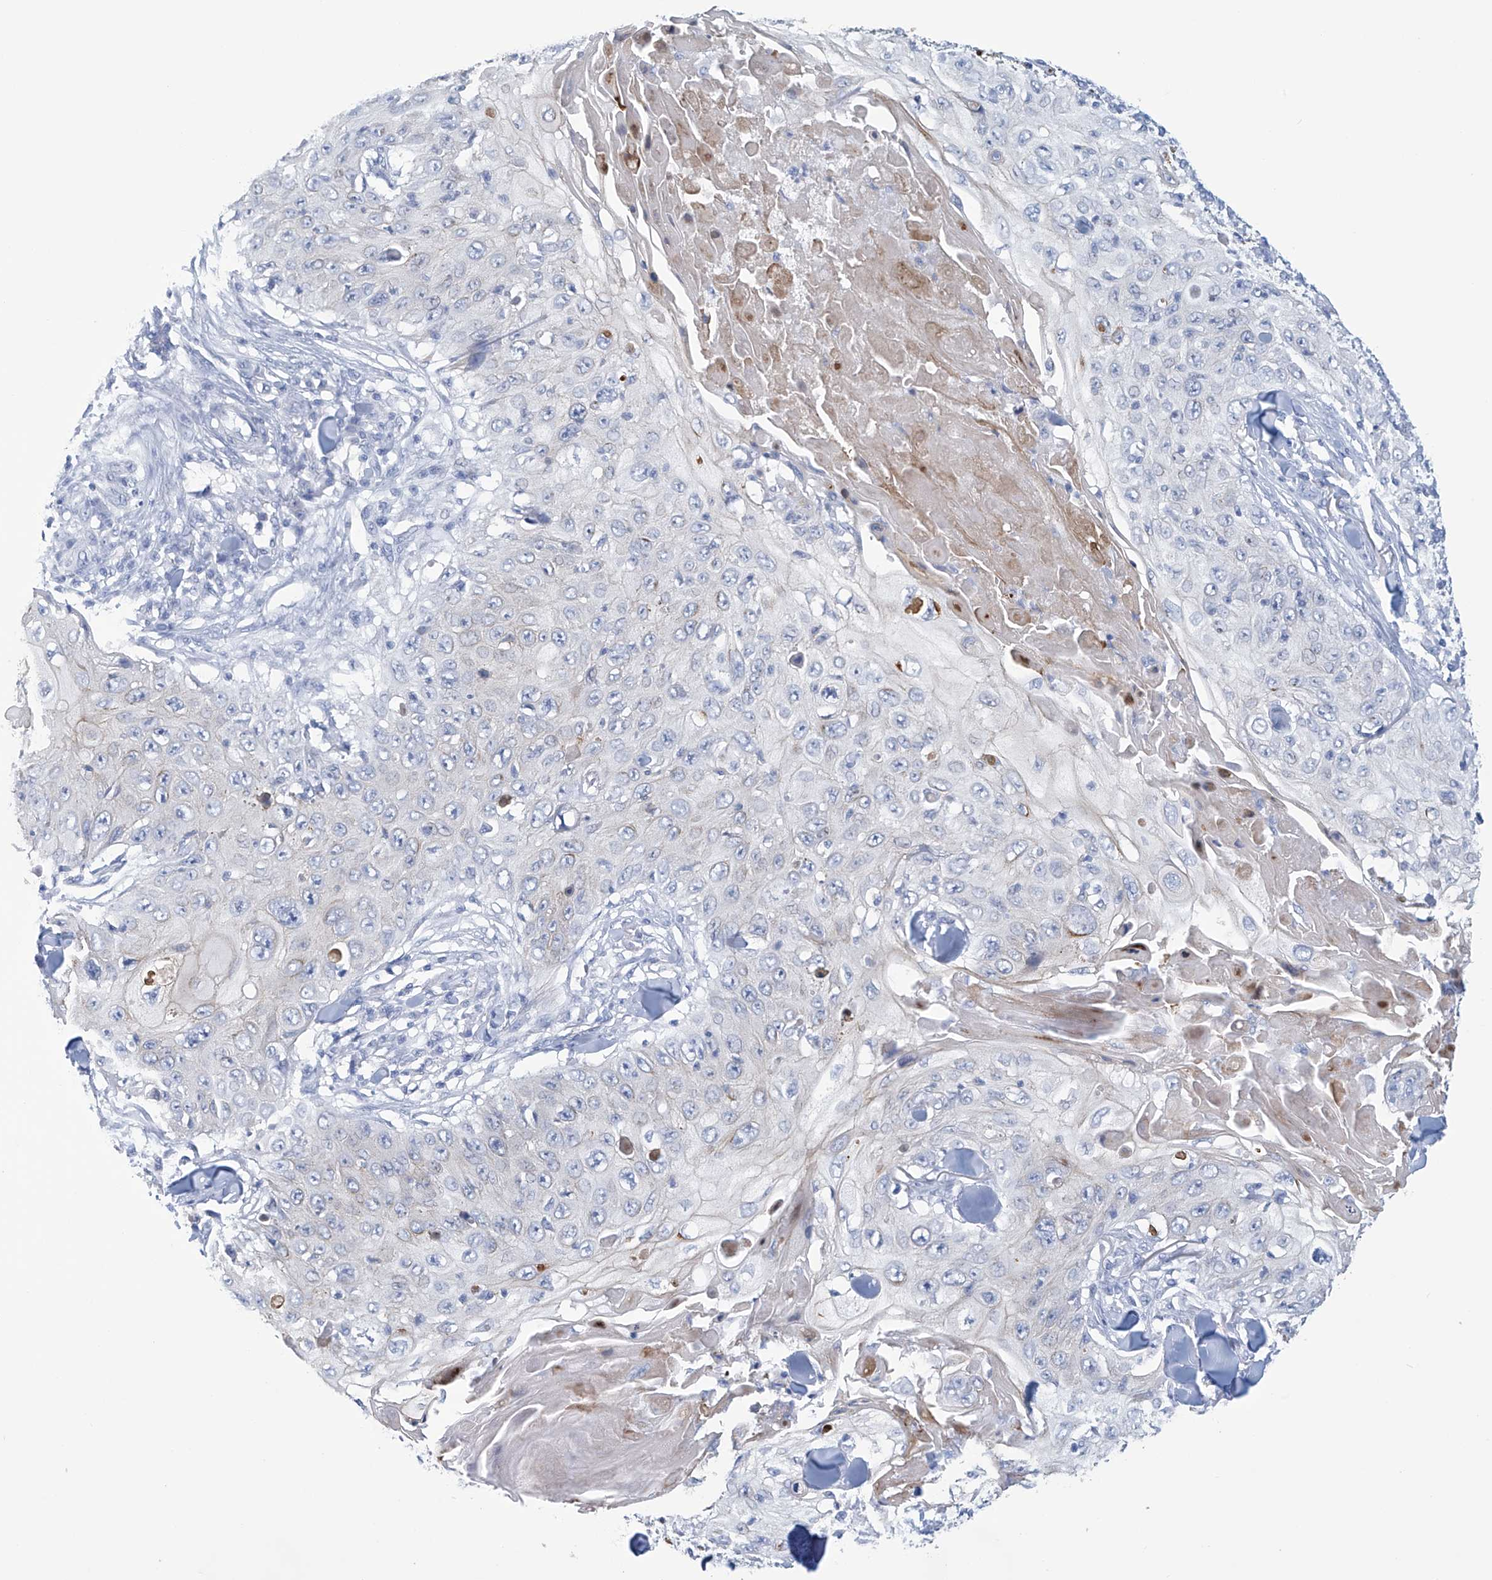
{"staining": {"intensity": "negative", "quantity": "none", "location": "none"}, "tissue": "skin cancer", "cell_type": "Tumor cells", "image_type": "cancer", "snomed": [{"axis": "morphology", "description": "Squamous cell carcinoma, NOS"}, {"axis": "topography", "description": "Skin"}], "caption": "Protein analysis of skin cancer (squamous cell carcinoma) demonstrates no significant positivity in tumor cells. (DAB immunohistochemistry, high magnification).", "gene": "DSP", "patient": {"sex": "male", "age": 86}}